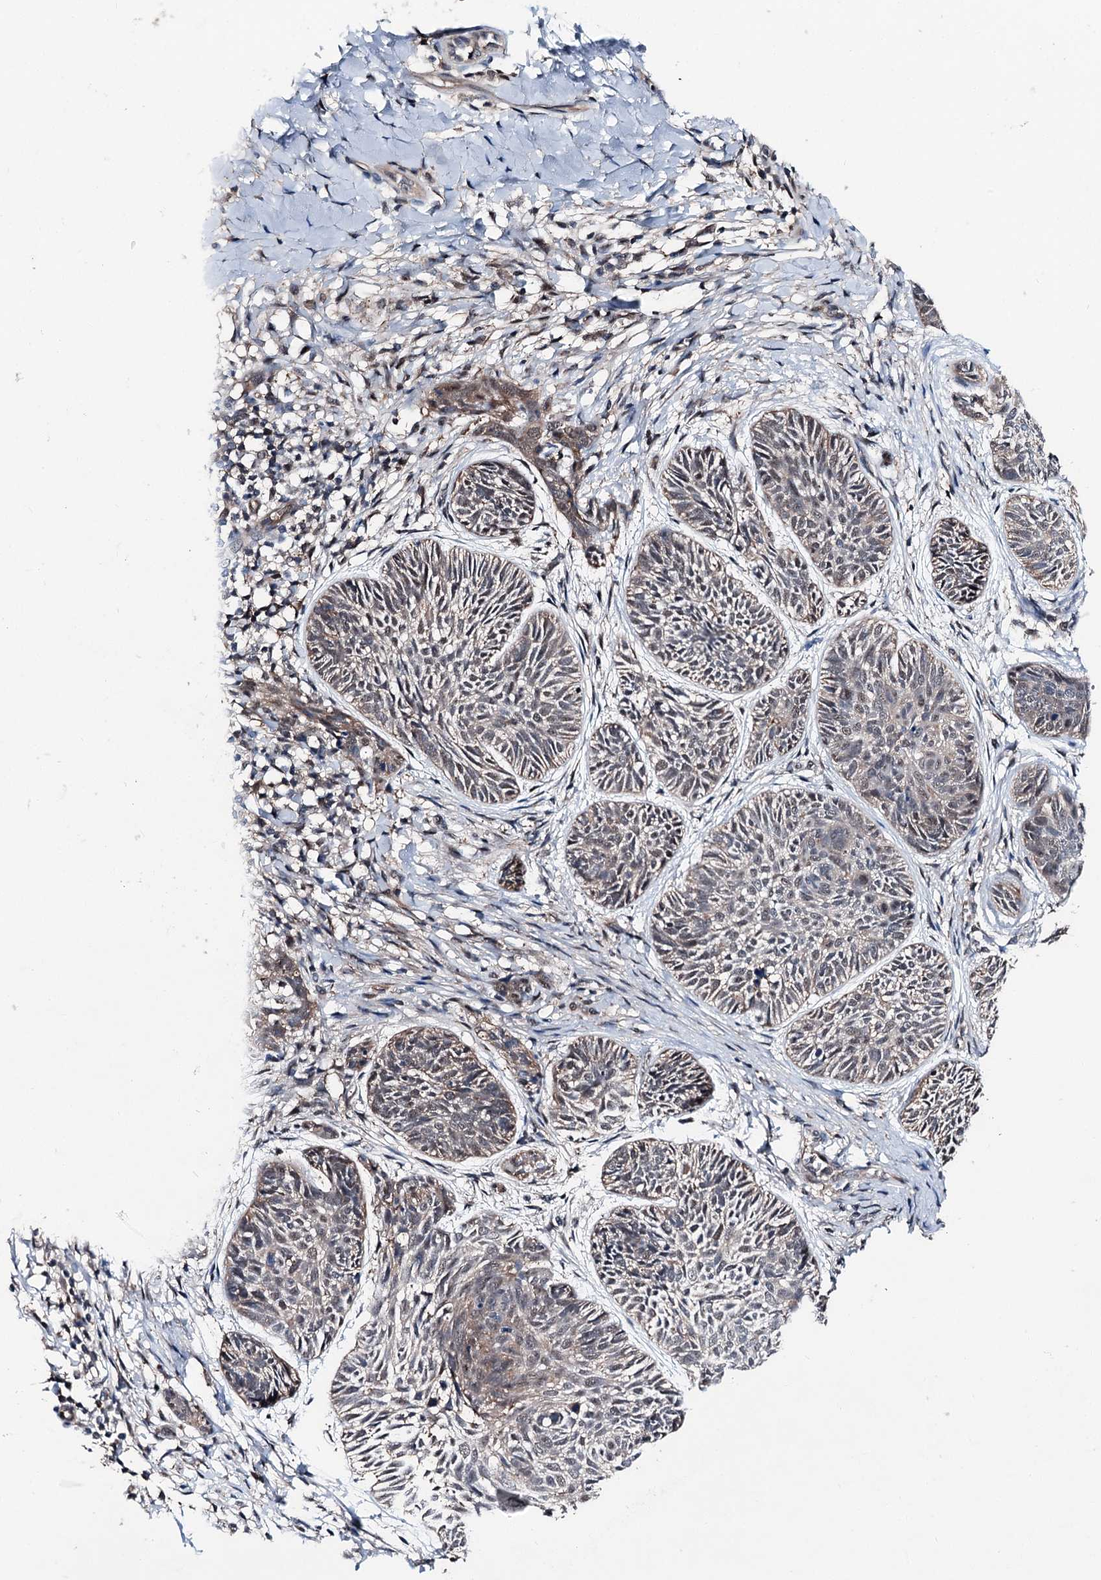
{"staining": {"intensity": "moderate", "quantity": "<25%", "location": "cytoplasmic/membranous,nuclear"}, "tissue": "skin cancer", "cell_type": "Tumor cells", "image_type": "cancer", "snomed": [{"axis": "morphology", "description": "Normal tissue, NOS"}, {"axis": "morphology", "description": "Basal cell carcinoma"}, {"axis": "topography", "description": "Skin"}], "caption": "Immunohistochemistry (IHC) (DAB) staining of human skin cancer reveals moderate cytoplasmic/membranous and nuclear protein staining in approximately <25% of tumor cells. The protein of interest is shown in brown color, while the nuclei are stained blue.", "gene": "PSMD13", "patient": {"sex": "male", "age": 66}}